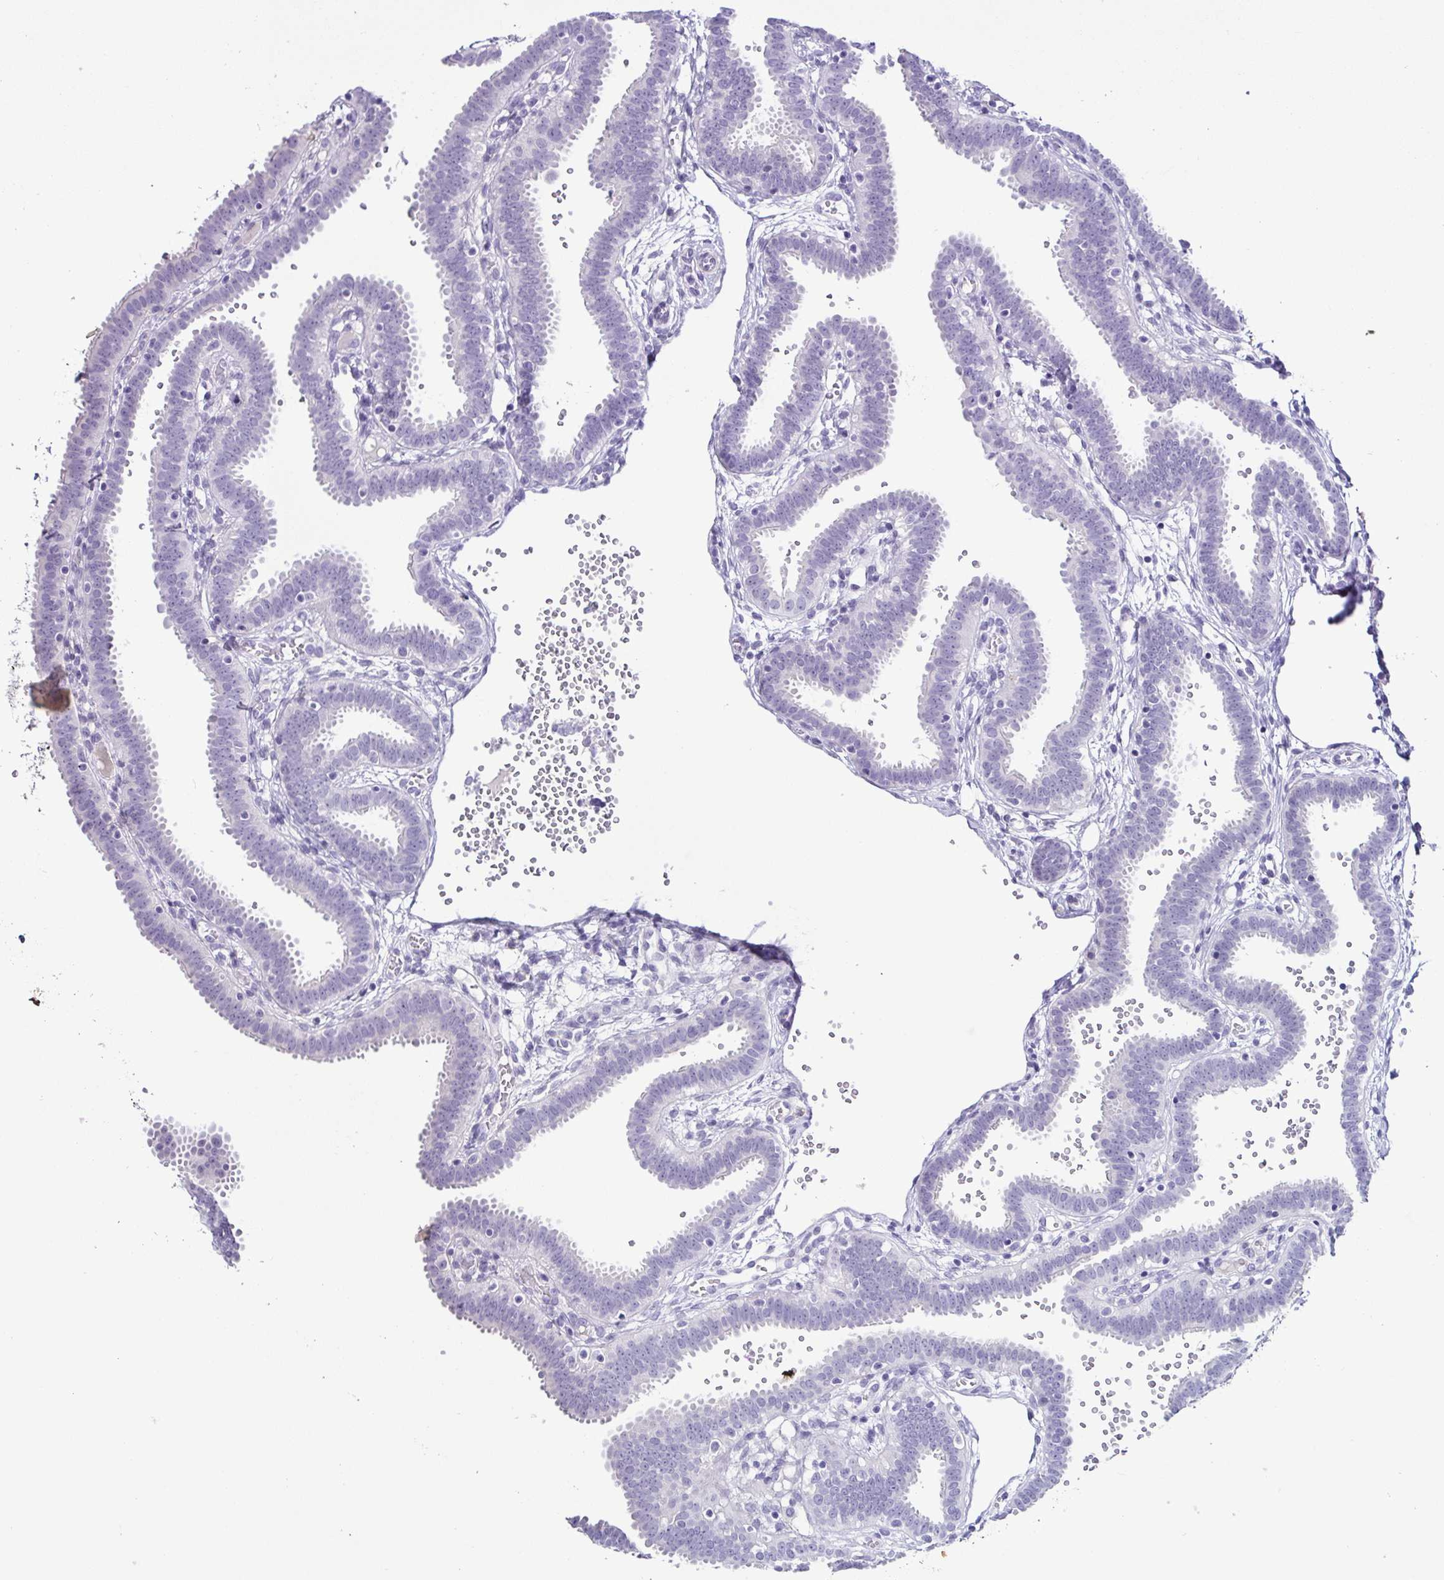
{"staining": {"intensity": "negative", "quantity": "none", "location": "none"}, "tissue": "fallopian tube", "cell_type": "Glandular cells", "image_type": "normal", "snomed": [{"axis": "morphology", "description": "Normal tissue, NOS"}, {"axis": "topography", "description": "Fallopian tube"}], "caption": "There is no significant staining in glandular cells of fallopian tube.", "gene": "TERT", "patient": {"sex": "female", "age": 37}}